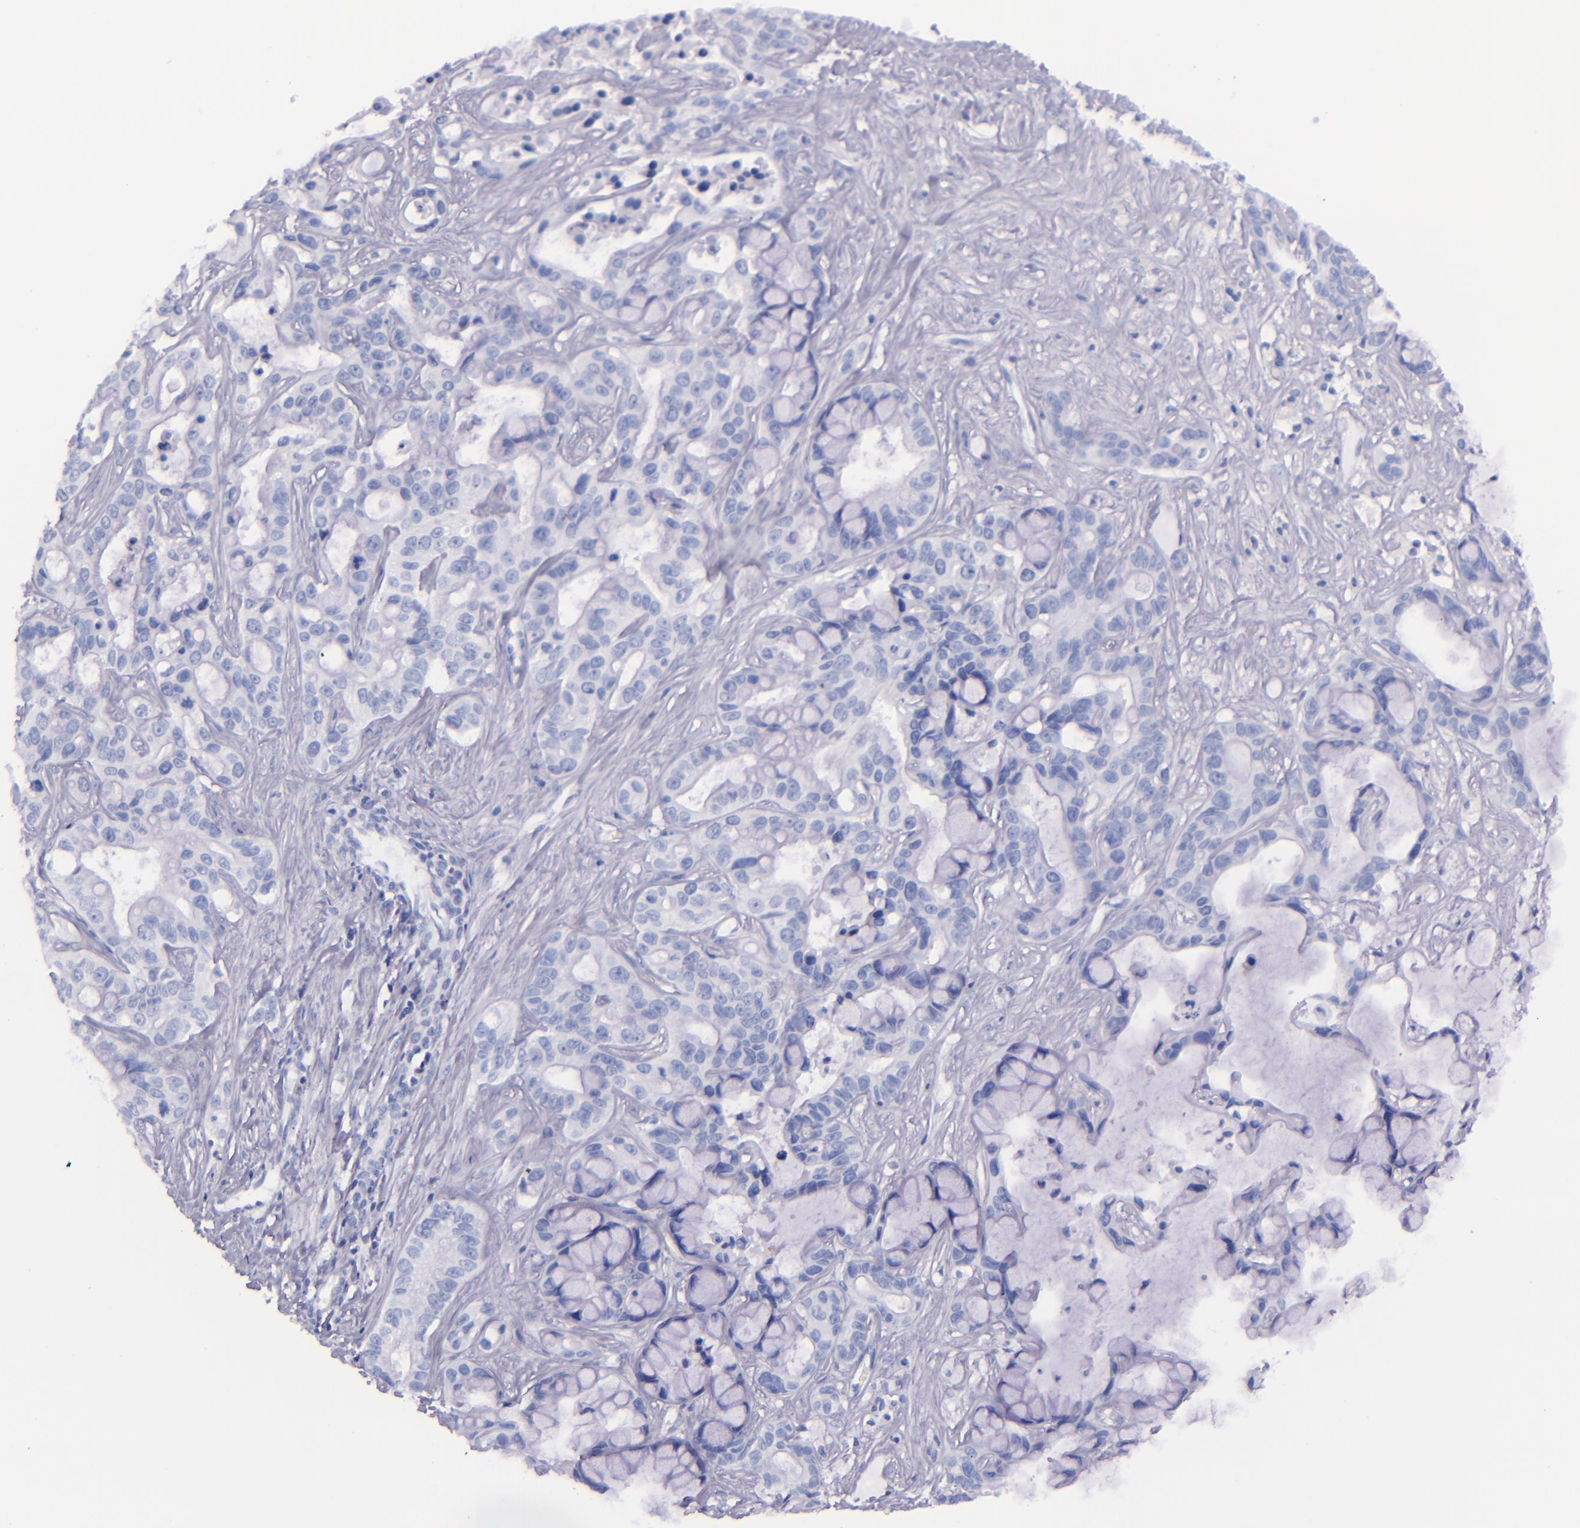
{"staining": {"intensity": "negative", "quantity": "none", "location": "none"}, "tissue": "liver cancer", "cell_type": "Tumor cells", "image_type": "cancer", "snomed": [{"axis": "morphology", "description": "Cholangiocarcinoma"}, {"axis": "topography", "description": "Liver"}], "caption": "Liver cancer (cholangiocarcinoma) was stained to show a protein in brown. There is no significant expression in tumor cells.", "gene": "SFTPB", "patient": {"sex": "female", "age": 65}}